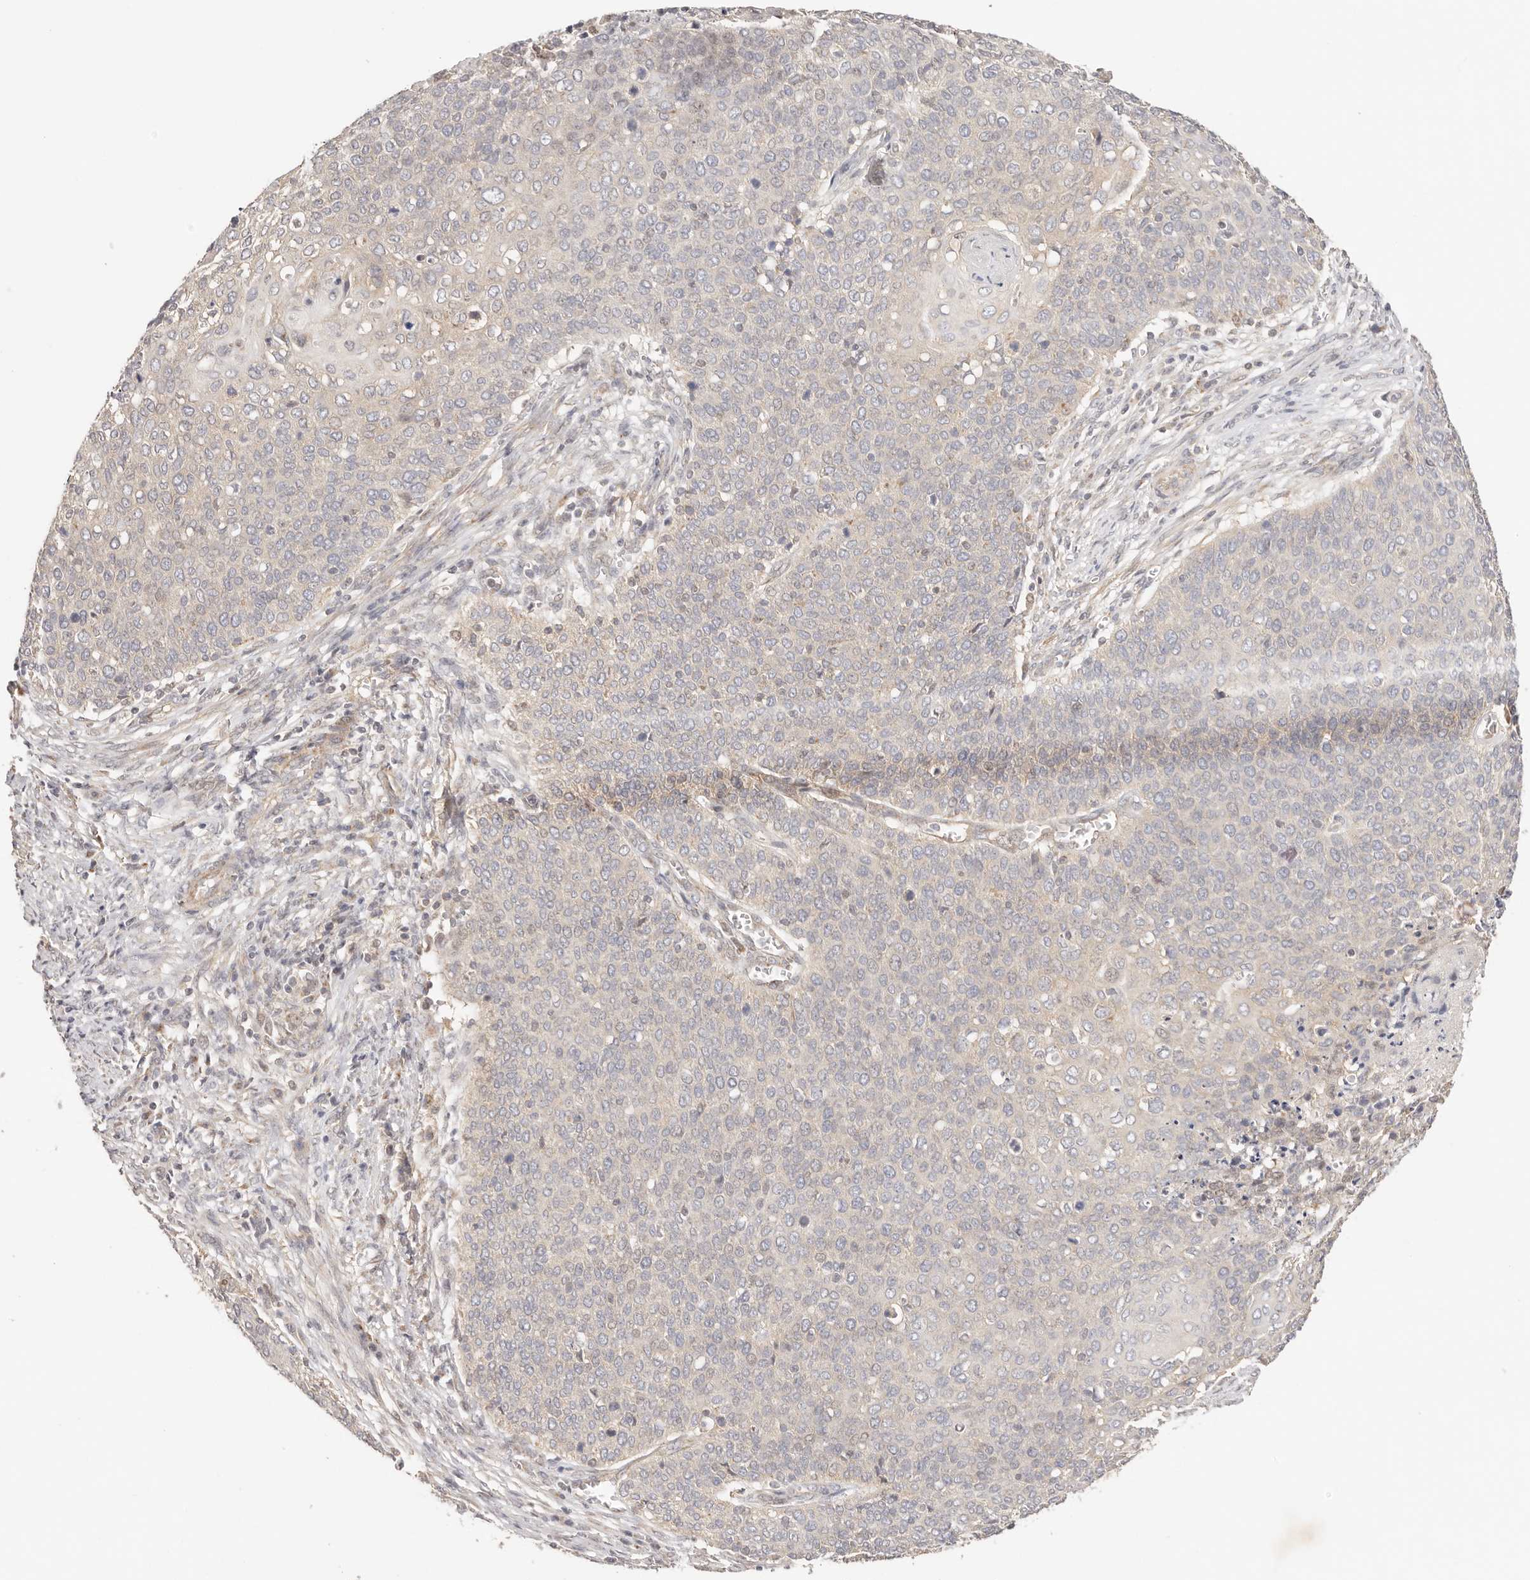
{"staining": {"intensity": "negative", "quantity": "none", "location": "none"}, "tissue": "cervical cancer", "cell_type": "Tumor cells", "image_type": "cancer", "snomed": [{"axis": "morphology", "description": "Squamous cell carcinoma, NOS"}, {"axis": "topography", "description": "Cervix"}], "caption": "Immunohistochemistry (IHC) of cervical cancer reveals no positivity in tumor cells. The staining is performed using DAB brown chromogen with nuclei counter-stained in using hematoxylin.", "gene": "KCMF1", "patient": {"sex": "female", "age": 39}}